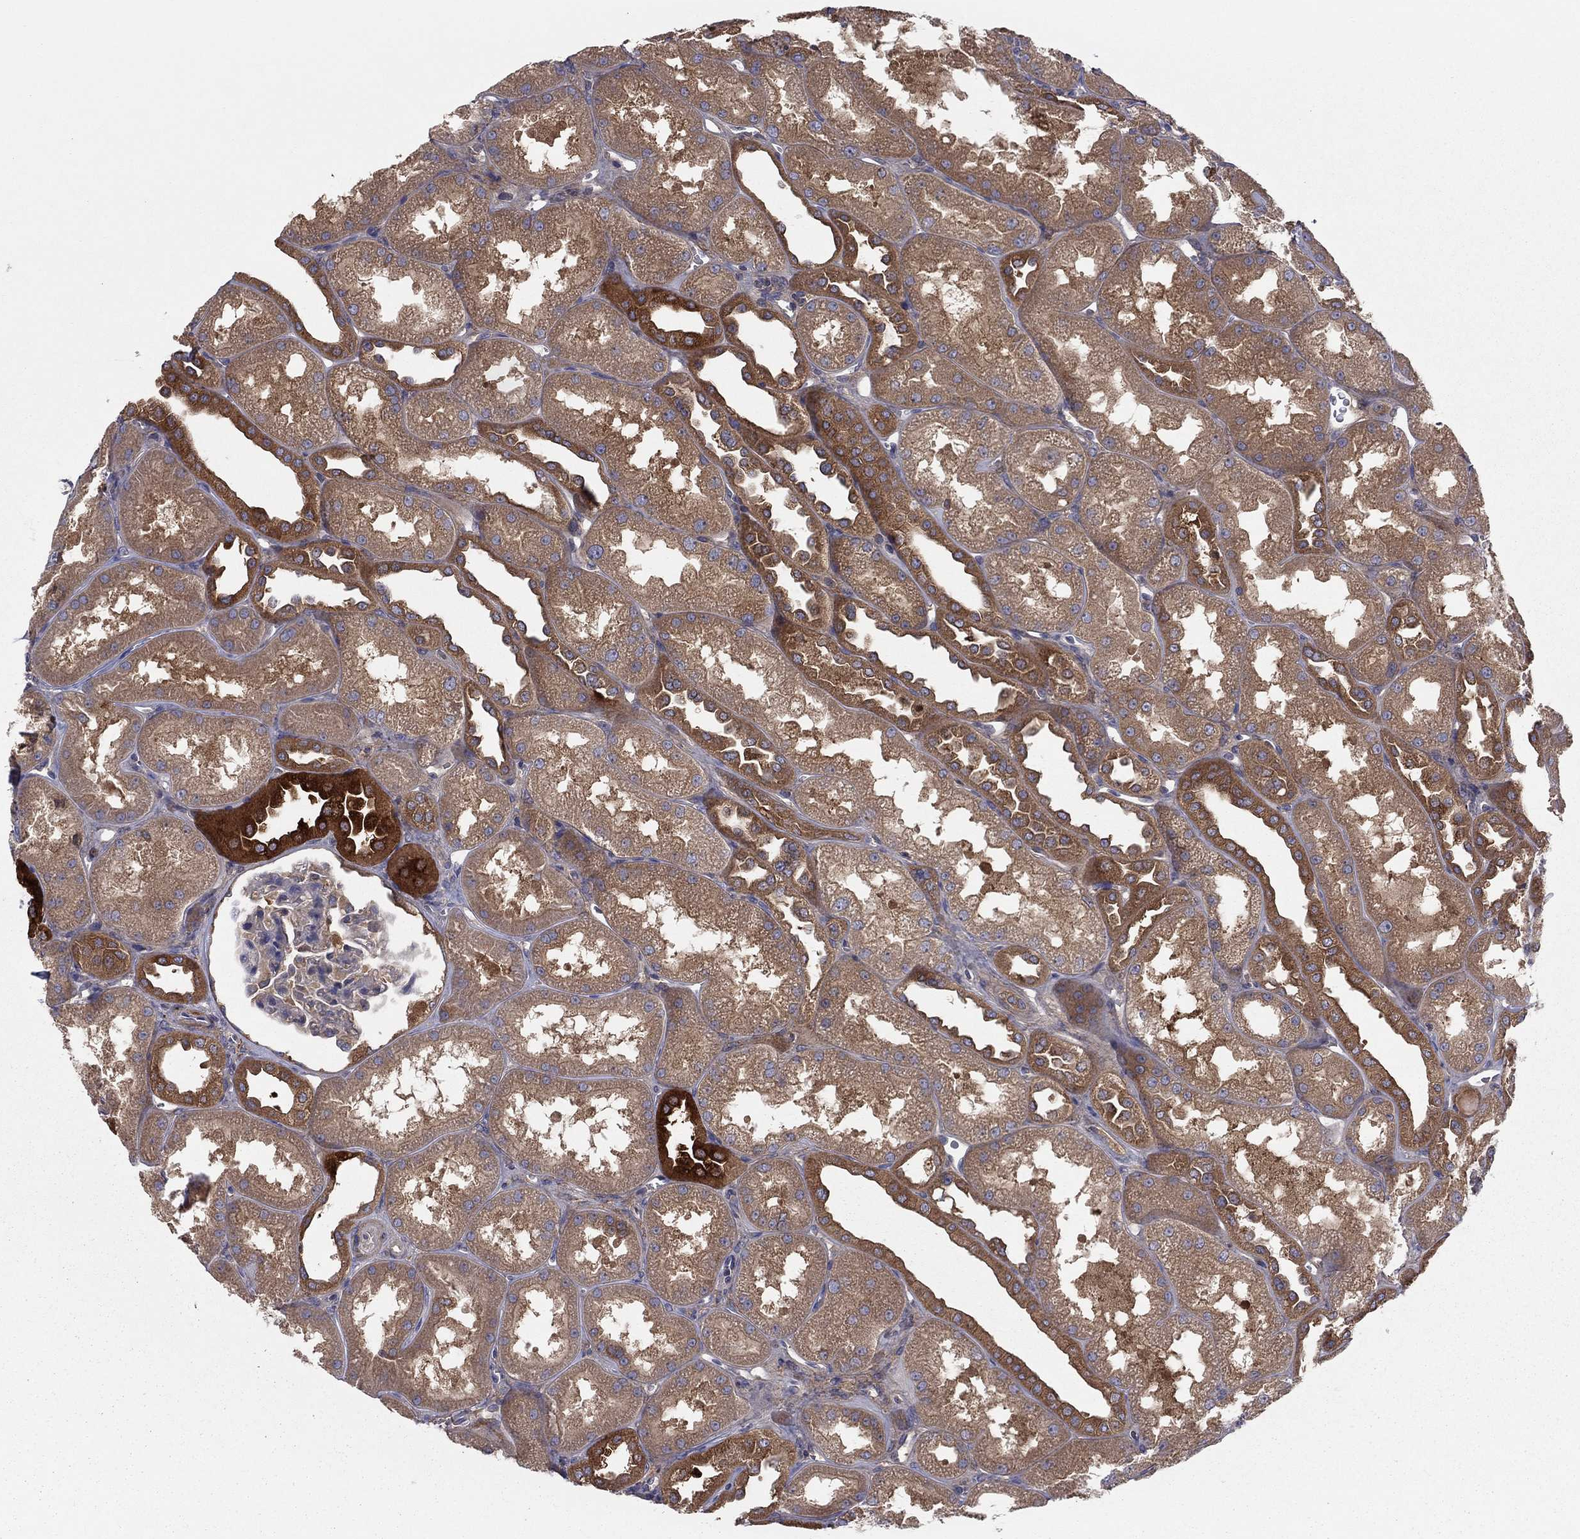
{"staining": {"intensity": "negative", "quantity": "none", "location": "none"}, "tissue": "kidney", "cell_type": "Cells in glomeruli", "image_type": "normal", "snomed": [{"axis": "morphology", "description": "Normal tissue, NOS"}, {"axis": "topography", "description": "Kidney"}], "caption": "IHC photomicrograph of normal kidney stained for a protein (brown), which reveals no staining in cells in glomeruli.", "gene": "RNF123", "patient": {"sex": "male", "age": 61}}